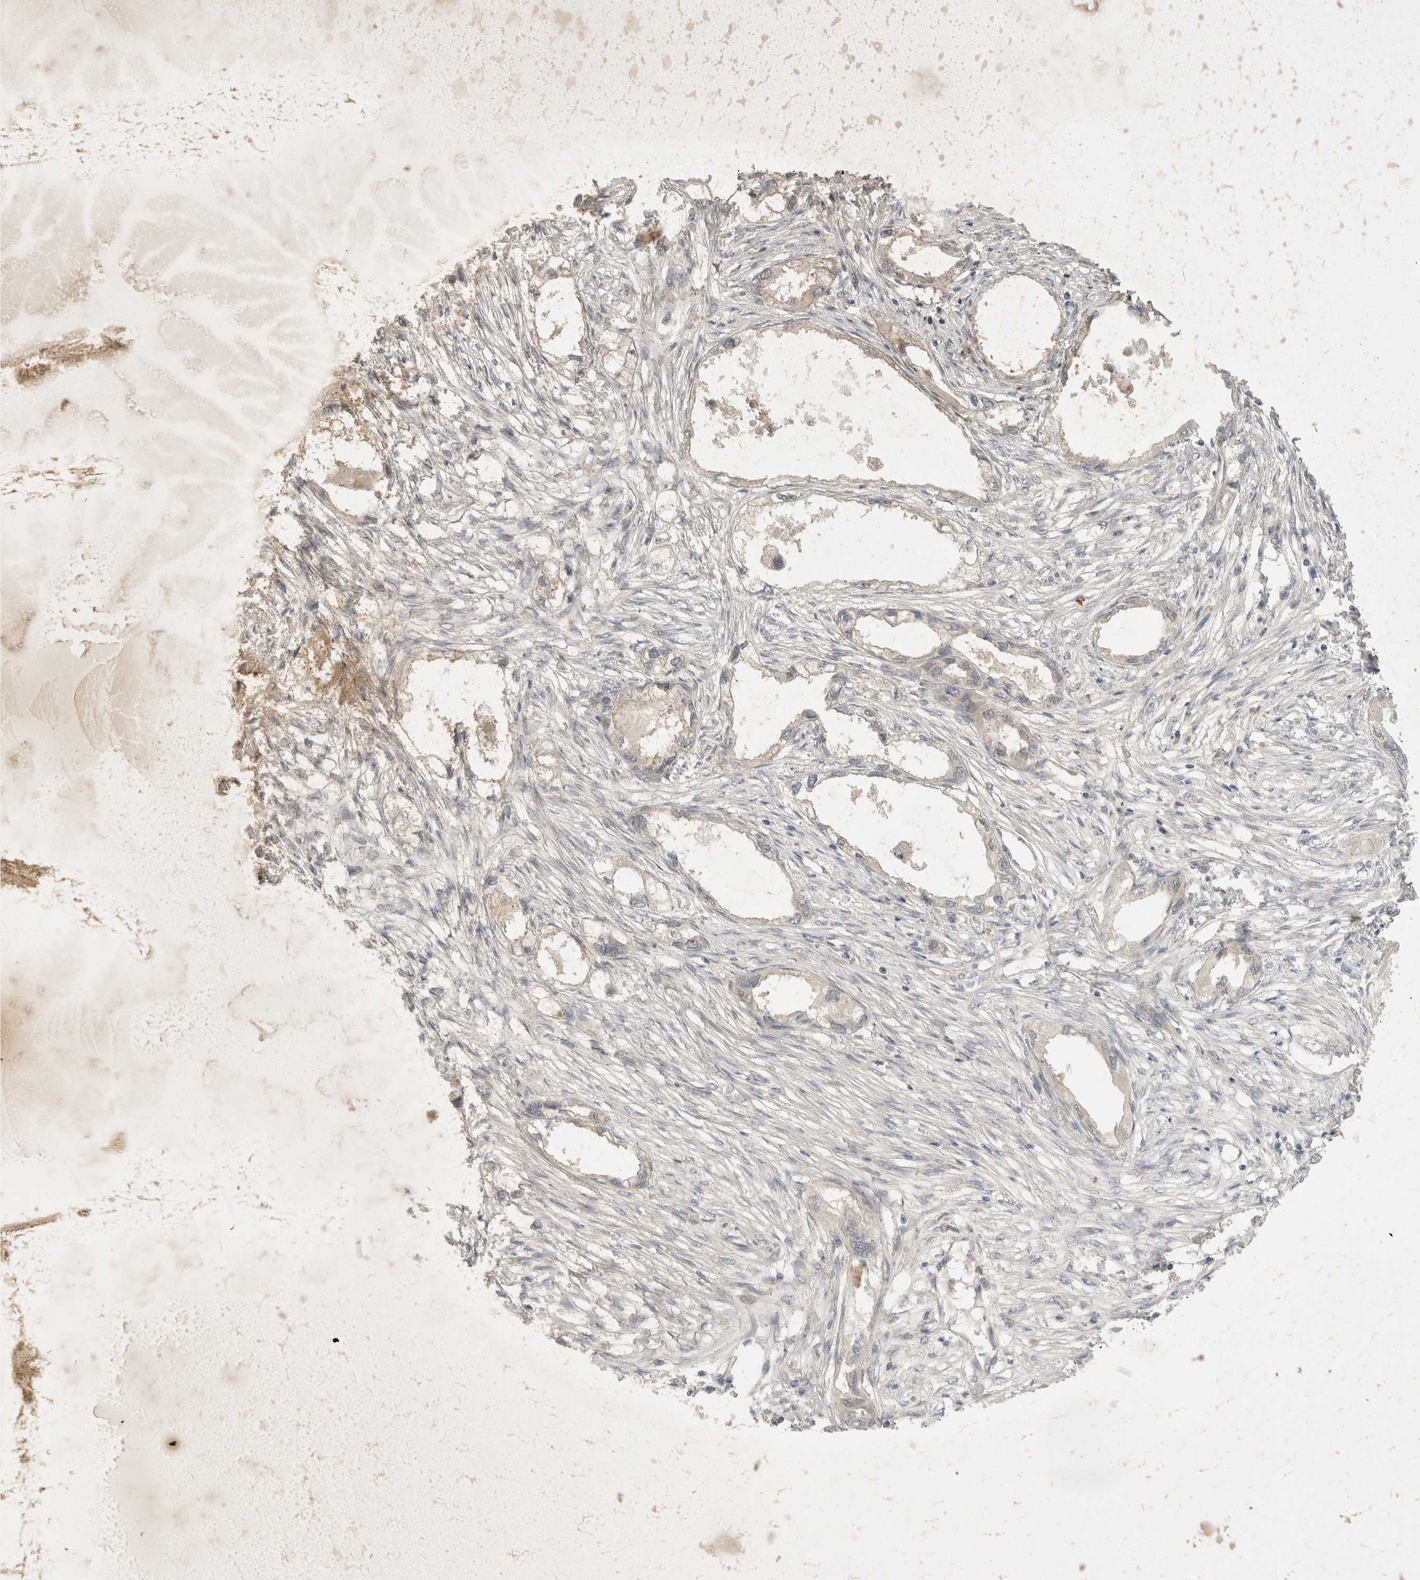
{"staining": {"intensity": "negative", "quantity": "none", "location": "none"}, "tissue": "endometrial cancer", "cell_type": "Tumor cells", "image_type": "cancer", "snomed": [{"axis": "morphology", "description": "Adenocarcinoma, NOS"}, {"axis": "morphology", "description": "Adenocarcinoma, metastatic, NOS"}, {"axis": "topography", "description": "Adipose tissue"}, {"axis": "topography", "description": "Endometrium"}], "caption": "Immunohistochemical staining of human endometrial cancer (adenocarcinoma) displays no significant positivity in tumor cells.", "gene": "TOM1L2", "patient": {"sex": "female", "age": 67}}